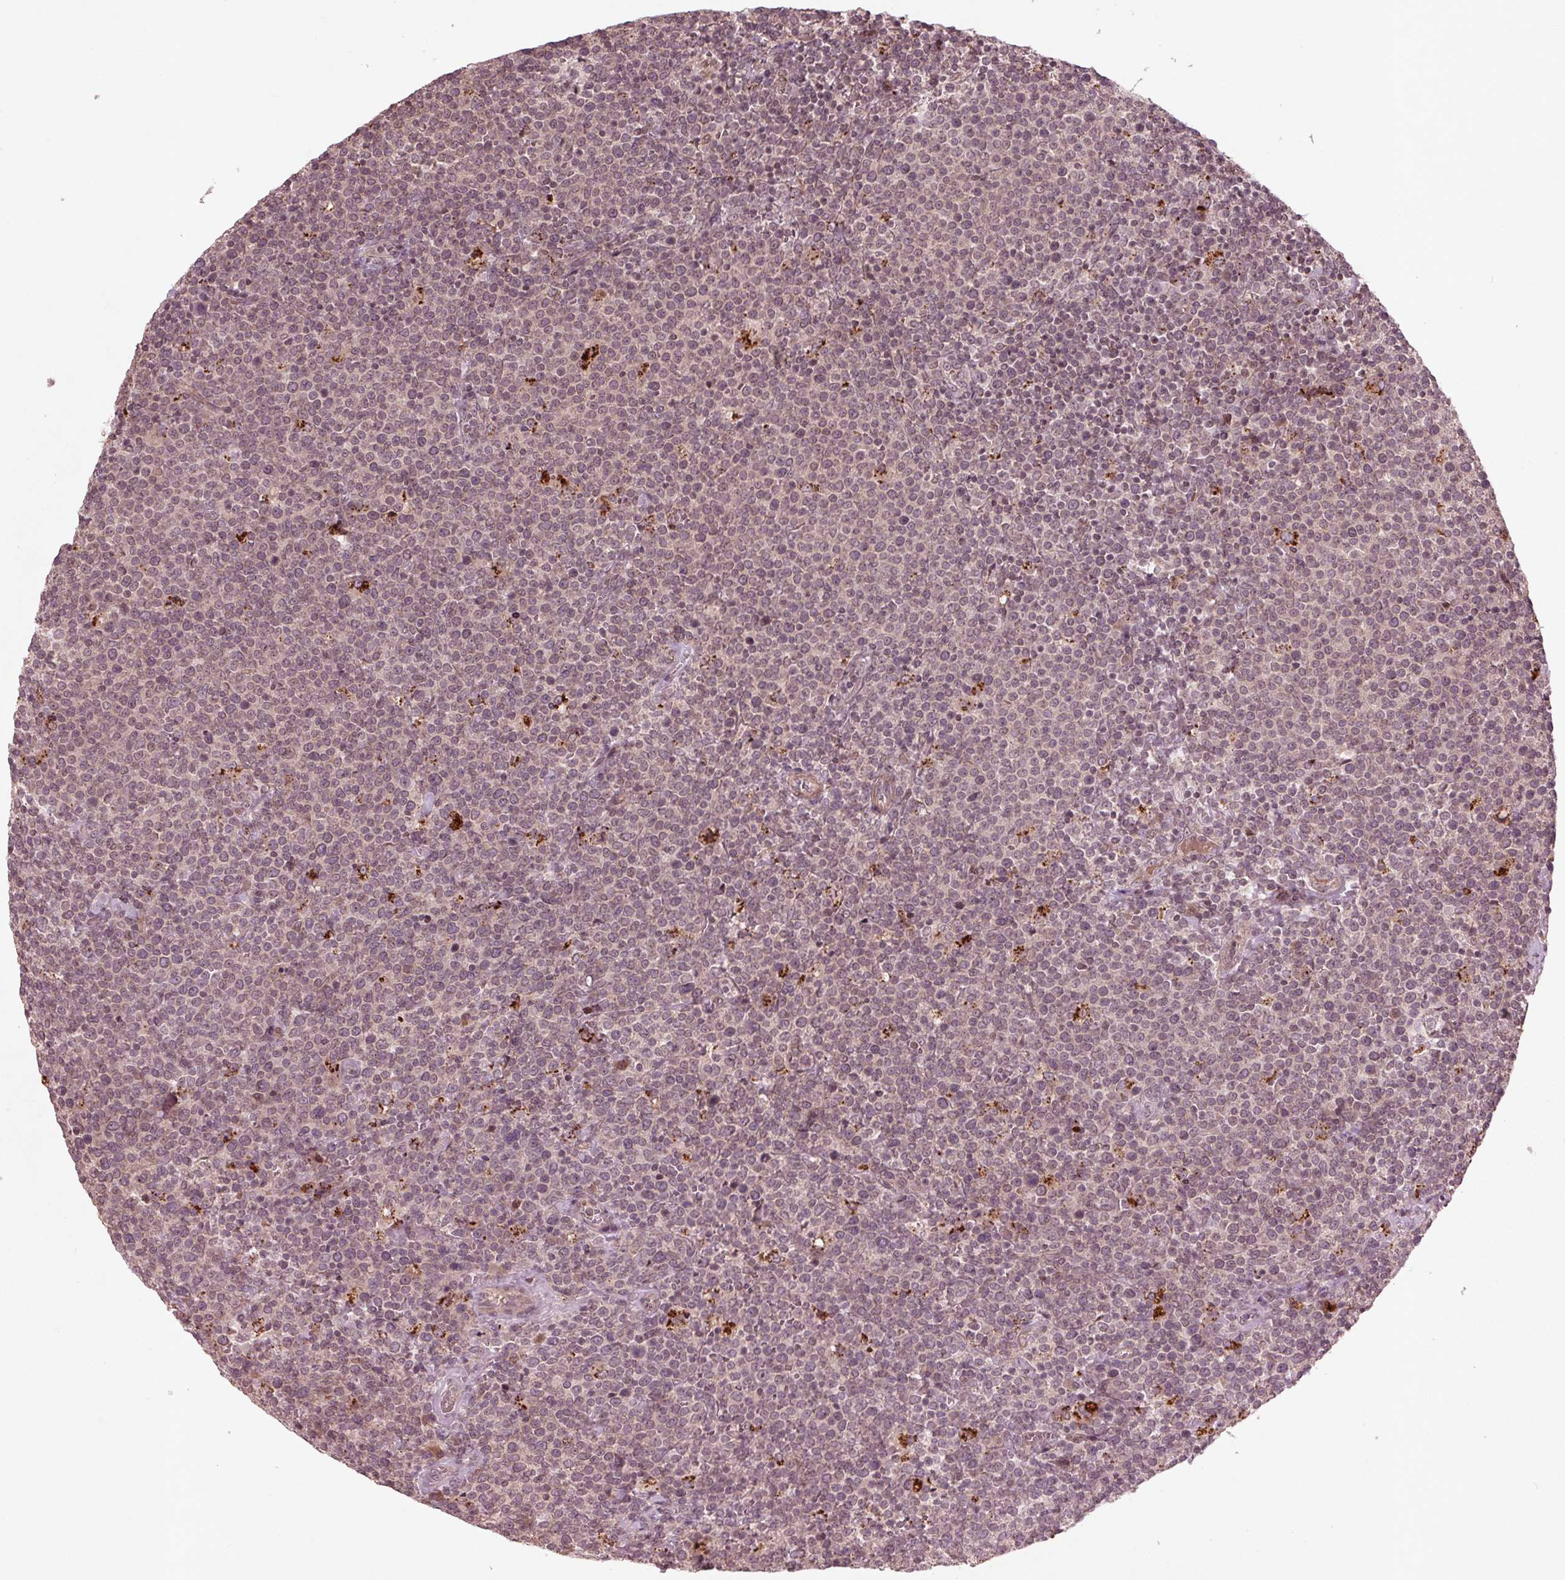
{"staining": {"intensity": "negative", "quantity": "none", "location": "none"}, "tissue": "lymphoma", "cell_type": "Tumor cells", "image_type": "cancer", "snomed": [{"axis": "morphology", "description": "Malignant lymphoma, non-Hodgkin's type, High grade"}, {"axis": "topography", "description": "Lymph node"}], "caption": "The IHC image has no significant staining in tumor cells of lymphoma tissue.", "gene": "CDKL4", "patient": {"sex": "male", "age": 61}}